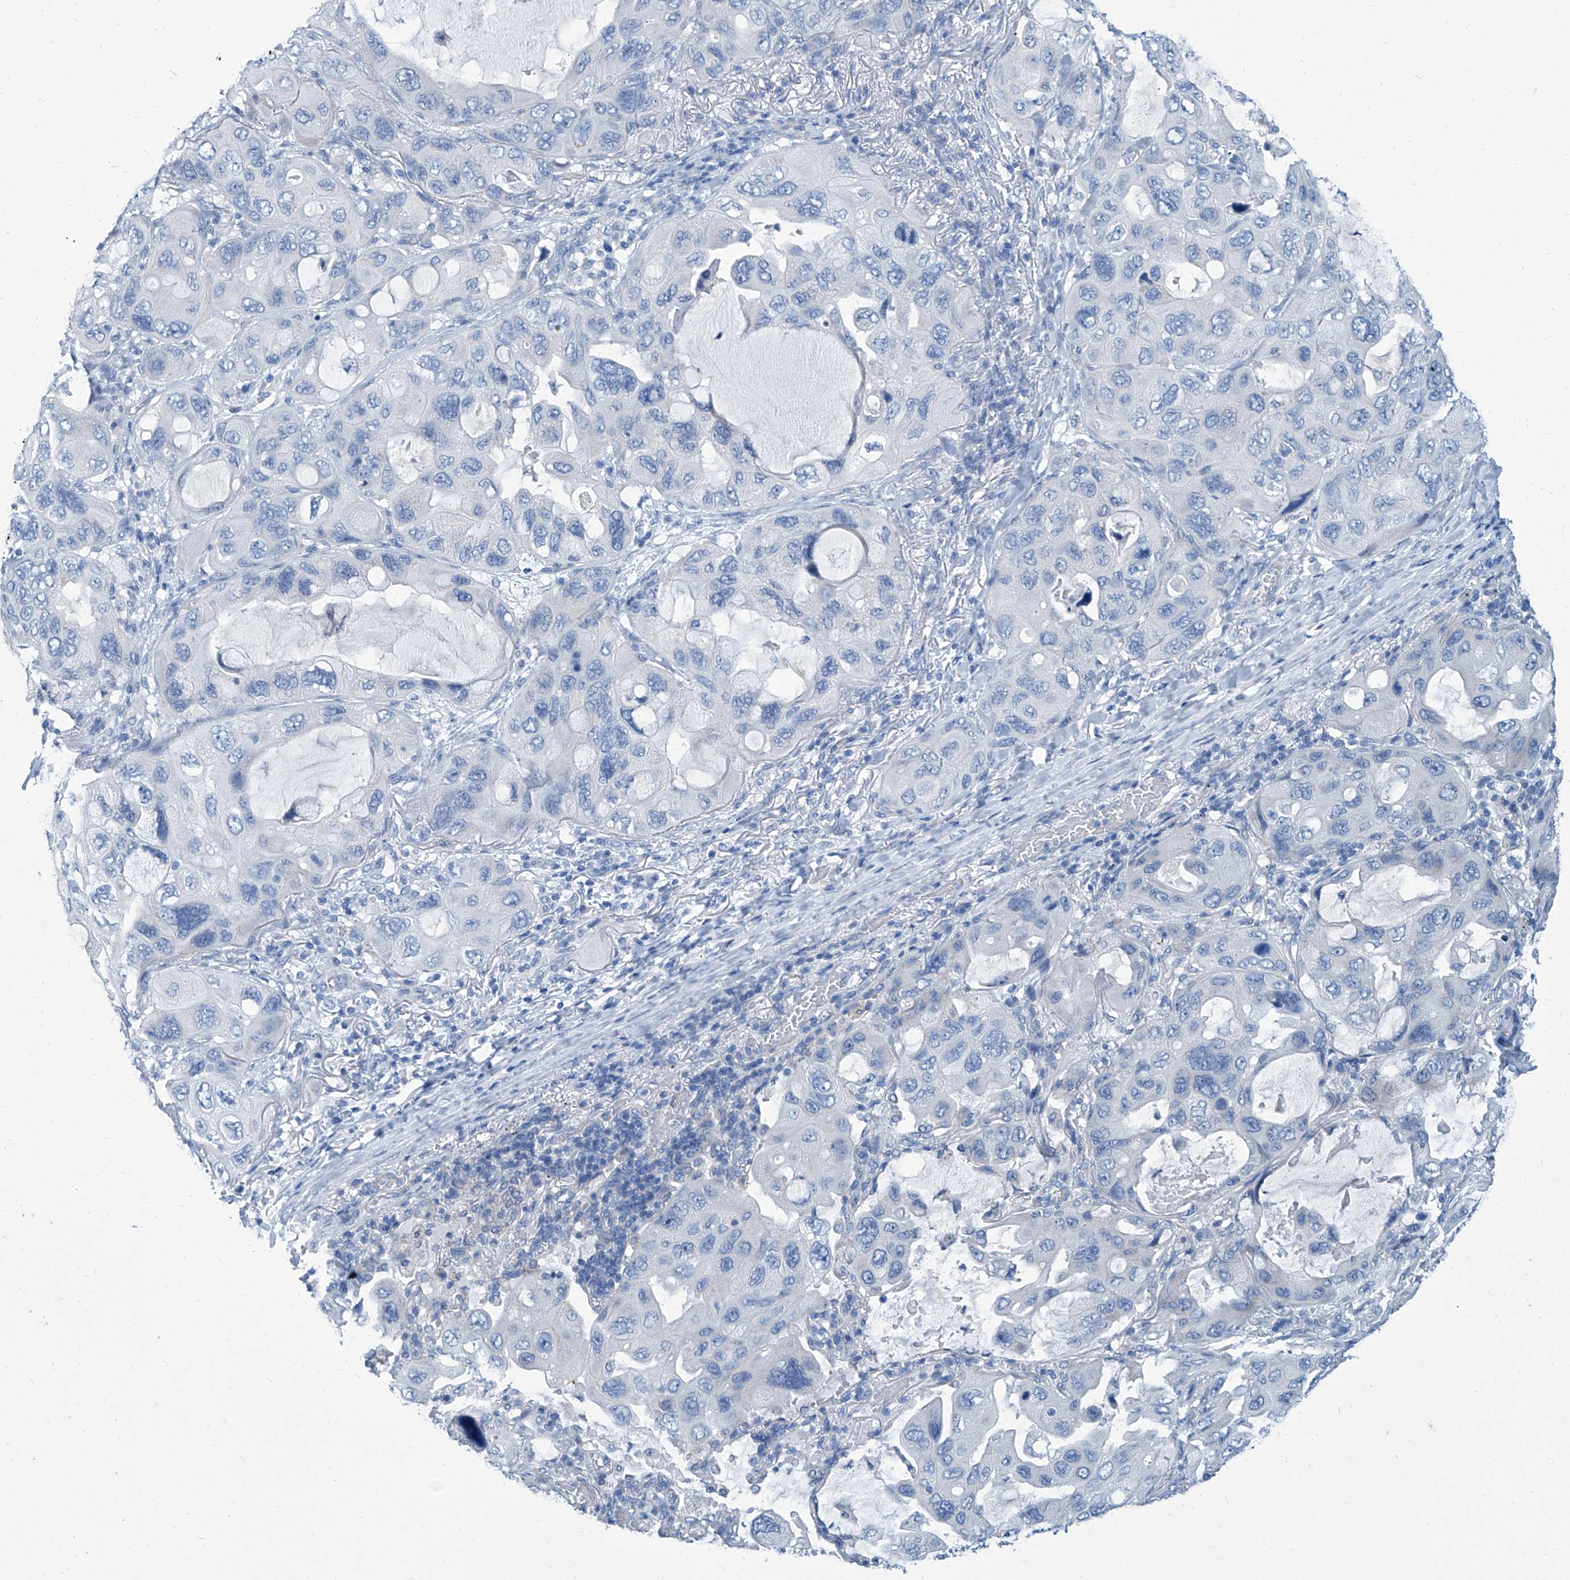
{"staining": {"intensity": "negative", "quantity": "none", "location": "none"}, "tissue": "lung cancer", "cell_type": "Tumor cells", "image_type": "cancer", "snomed": [{"axis": "morphology", "description": "Squamous cell carcinoma, NOS"}, {"axis": "topography", "description": "Lung"}], "caption": "Tumor cells show no significant expression in squamous cell carcinoma (lung).", "gene": "ZNF519", "patient": {"sex": "female", "age": 73}}